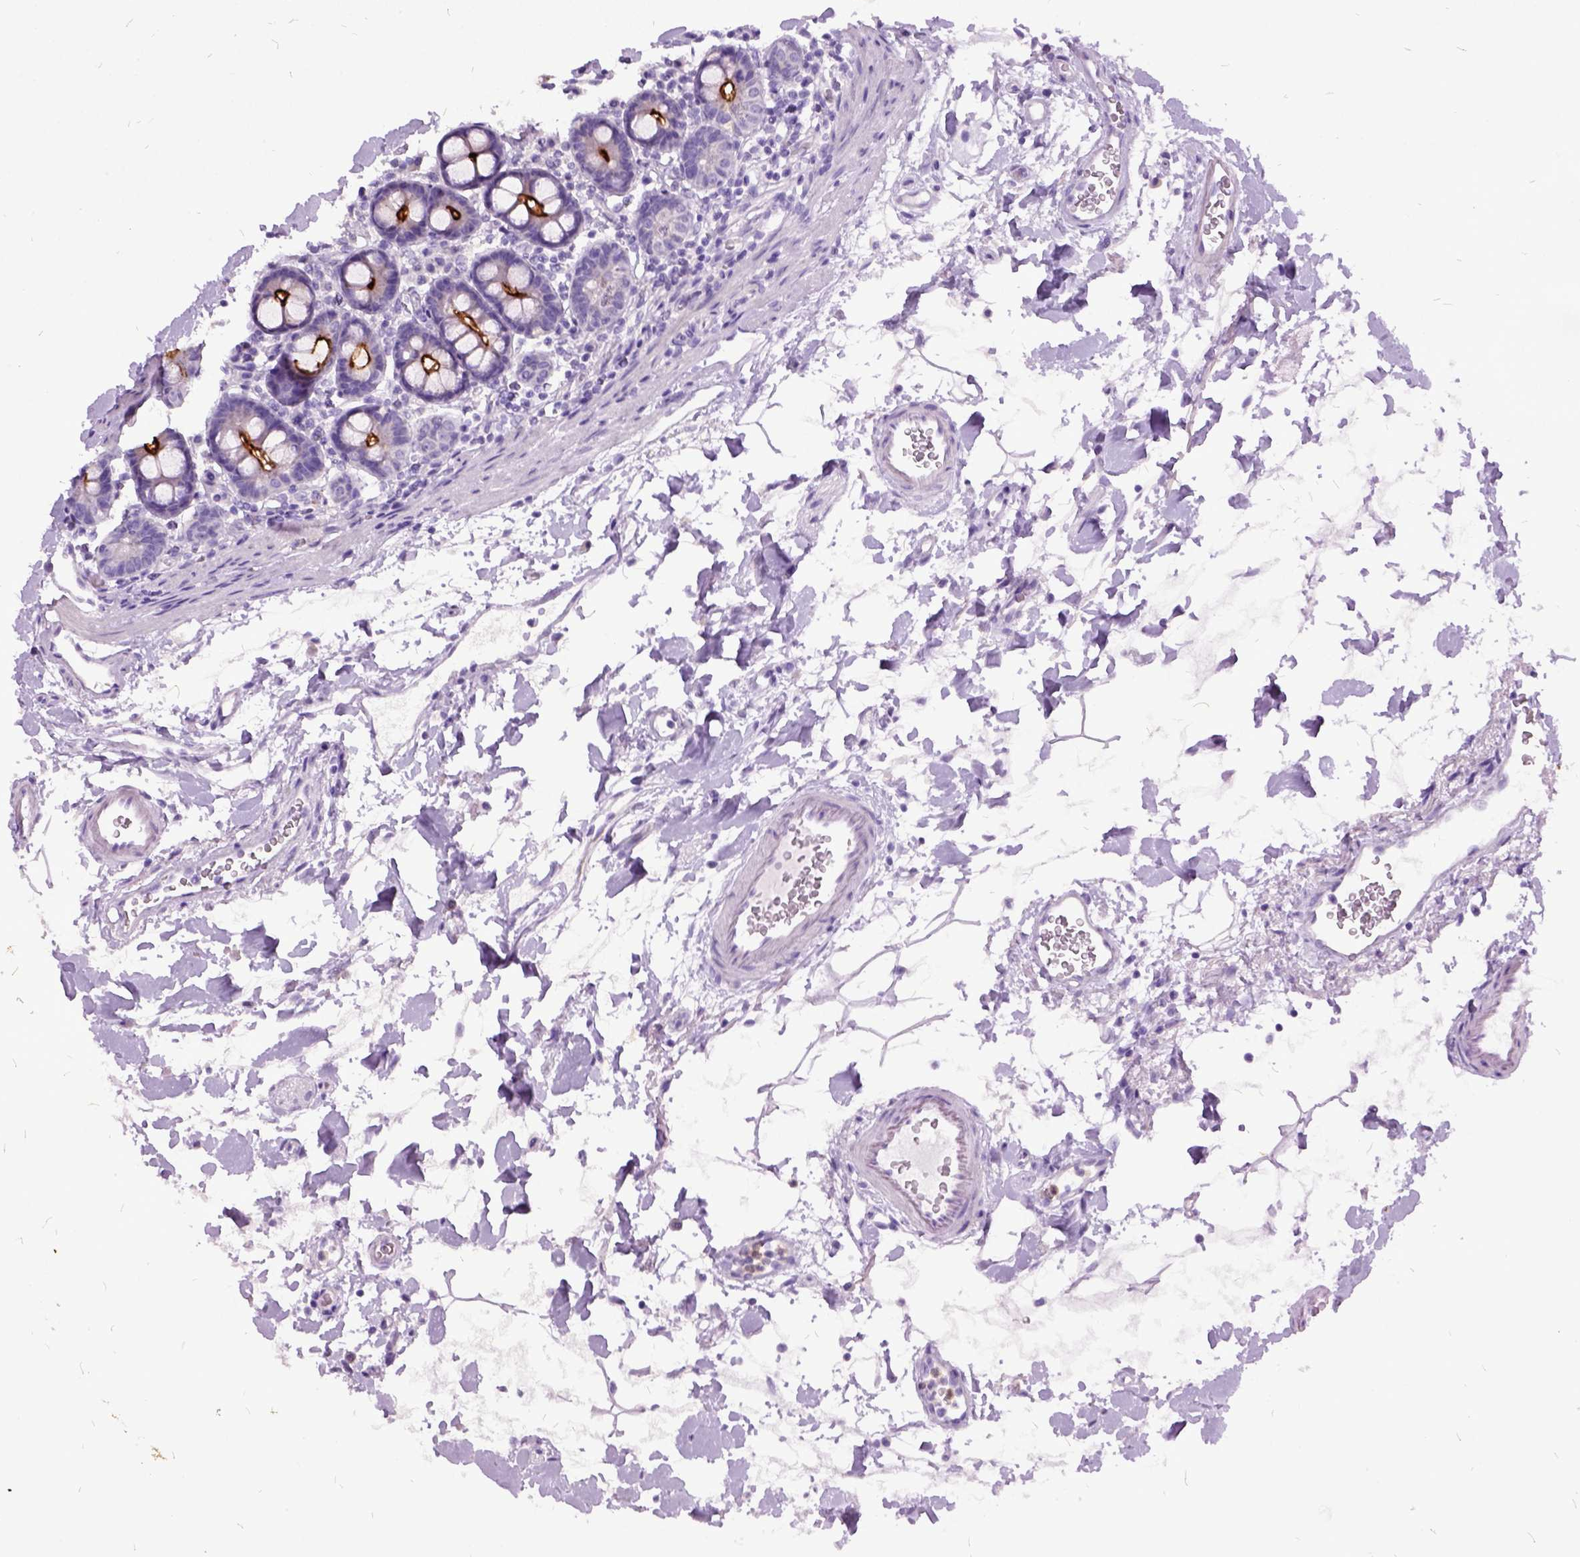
{"staining": {"intensity": "strong", "quantity": "25%-75%", "location": "cytoplasmic/membranous"}, "tissue": "duodenum", "cell_type": "Glandular cells", "image_type": "normal", "snomed": [{"axis": "morphology", "description": "Normal tissue, NOS"}, {"axis": "topography", "description": "Pancreas"}, {"axis": "topography", "description": "Duodenum"}], "caption": "Immunohistochemical staining of unremarkable duodenum demonstrates strong cytoplasmic/membranous protein staining in approximately 25%-75% of glandular cells.", "gene": "MME", "patient": {"sex": "male", "age": 59}}